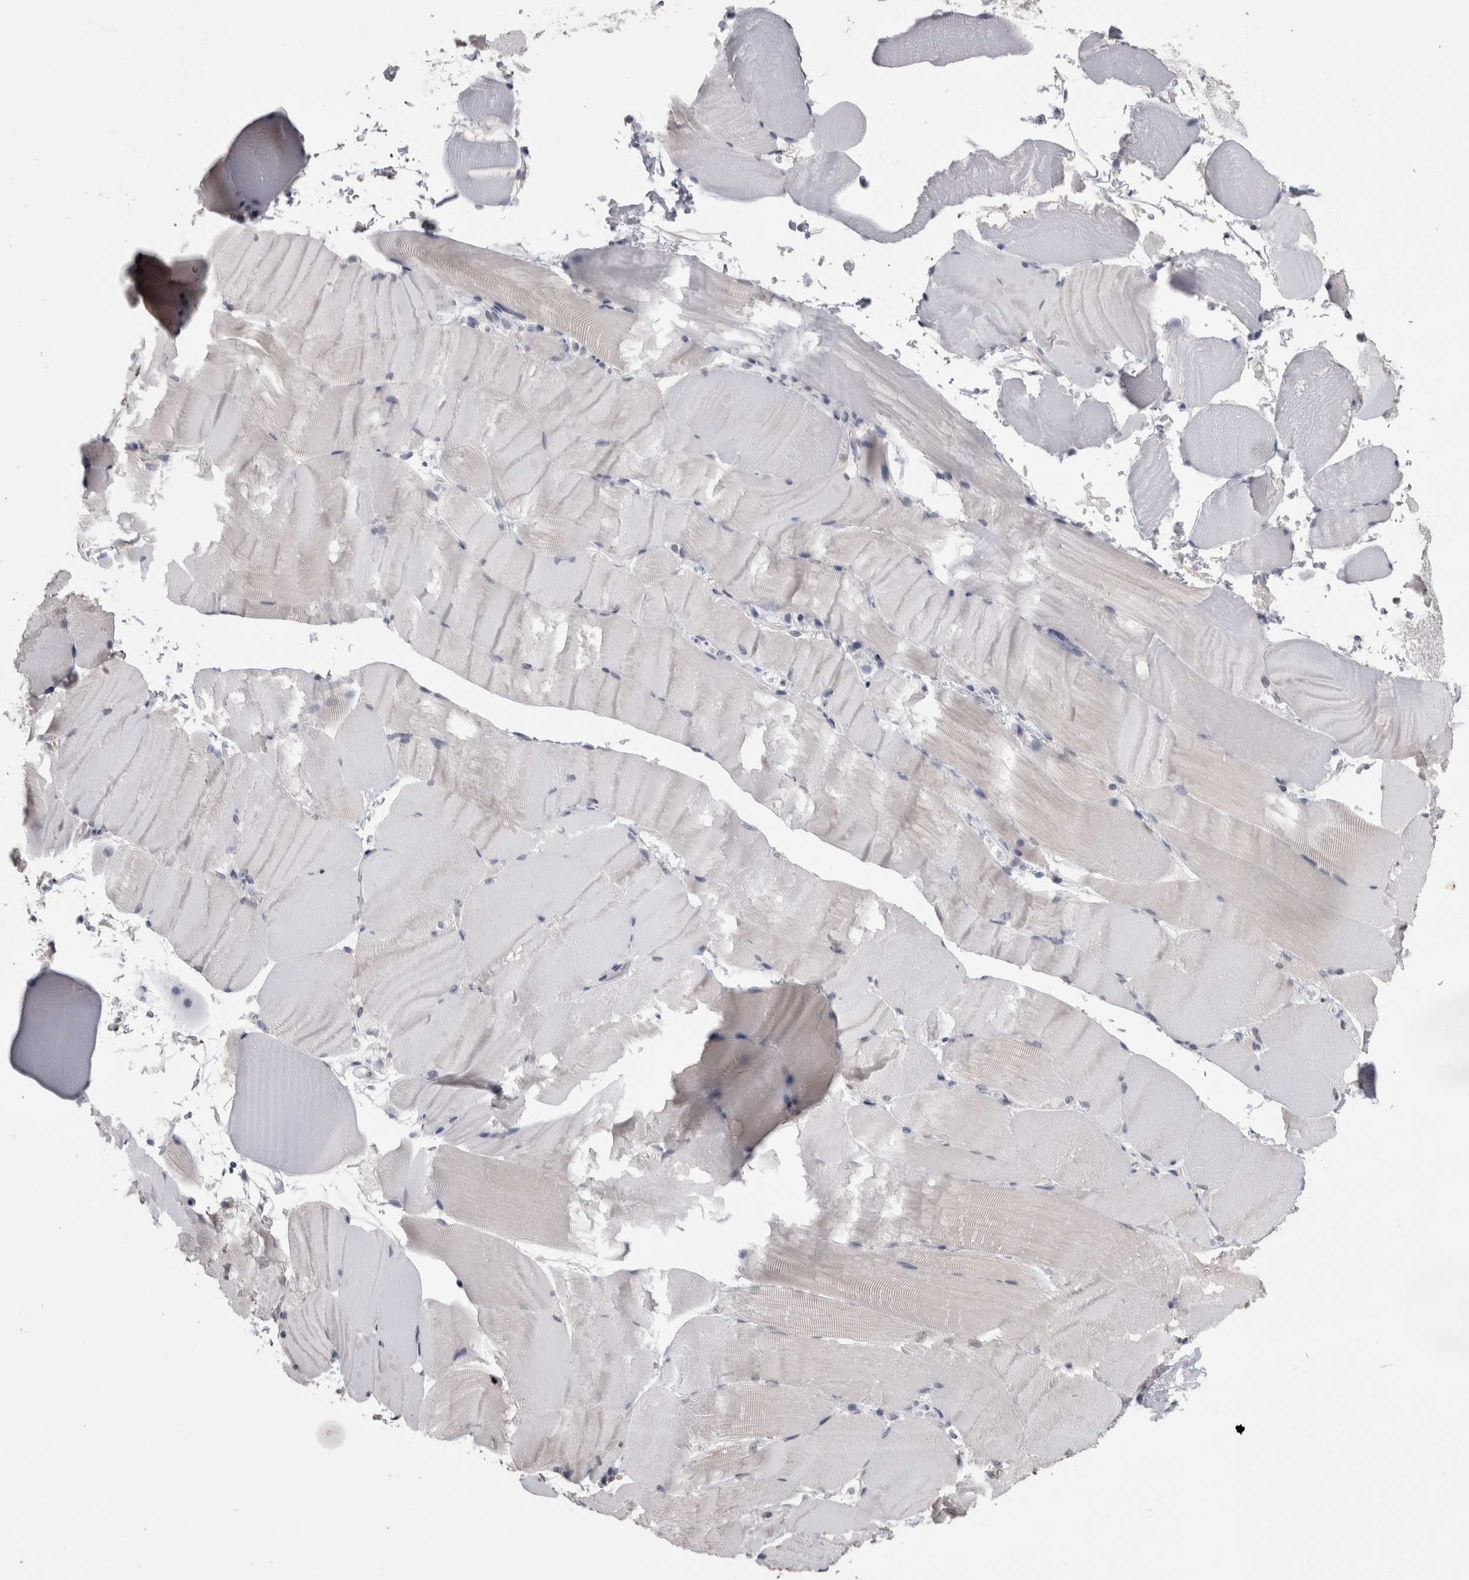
{"staining": {"intensity": "negative", "quantity": "none", "location": "none"}, "tissue": "skeletal muscle", "cell_type": "Myocytes", "image_type": "normal", "snomed": [{"axis": "morphology", "description": "Normal tissue, NOS"}, {"axis": "topography", "description": "Skeletal muscle"}, {"axis": "topography", "description": "Parathyroid gland"}], "caption": "This is a image of immunohistochemistry staining of unremarkable skeletal muscle, which shows no expression in myocytes.", "gene": "PAX5", "patient": {"sex": "female", "age": 37}}